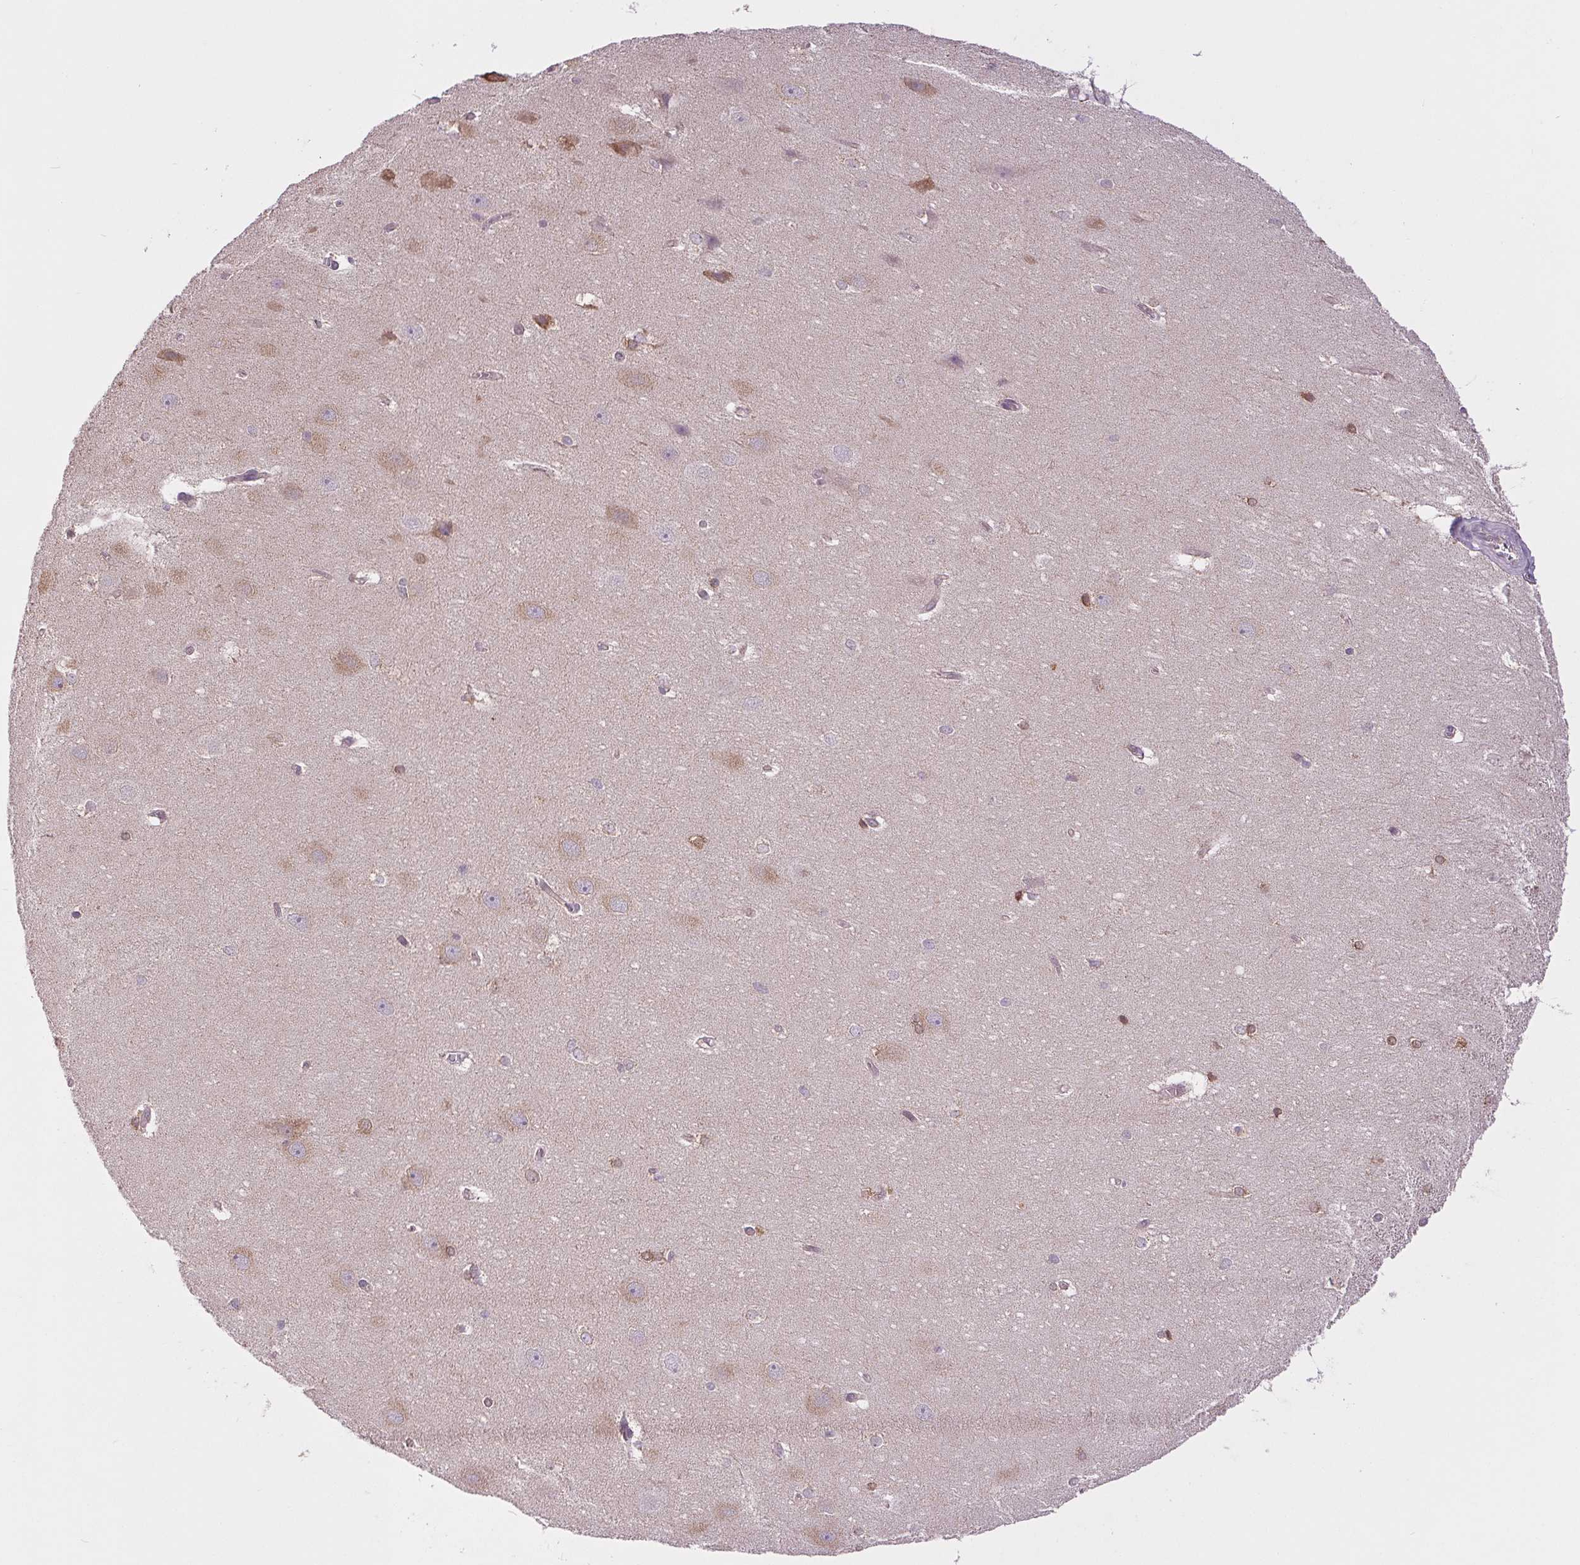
{"staining": {"intensity": "moderate", "quantity": "<25%", "location": "cytoplasmic/membranous"}, "tissue": "hippocampus", "cell_type": "Glial cells", "image_type": "normal", "snomed": [{"axis": "morphology", "description": "Normal tissue, NOS"}, {"axis": "topography", "description": "Cerebral cortex"}, {"axis": "topography", "description": "Hippocampus"}], "caption": "The histopathology image demonstrates a brown stain indicating the presence of a protein in the cytoplasmic/membranous of glial cells in hippocampus.", "gene": "MAP3K5", "patient": {"sex": "female", "age": 19}}